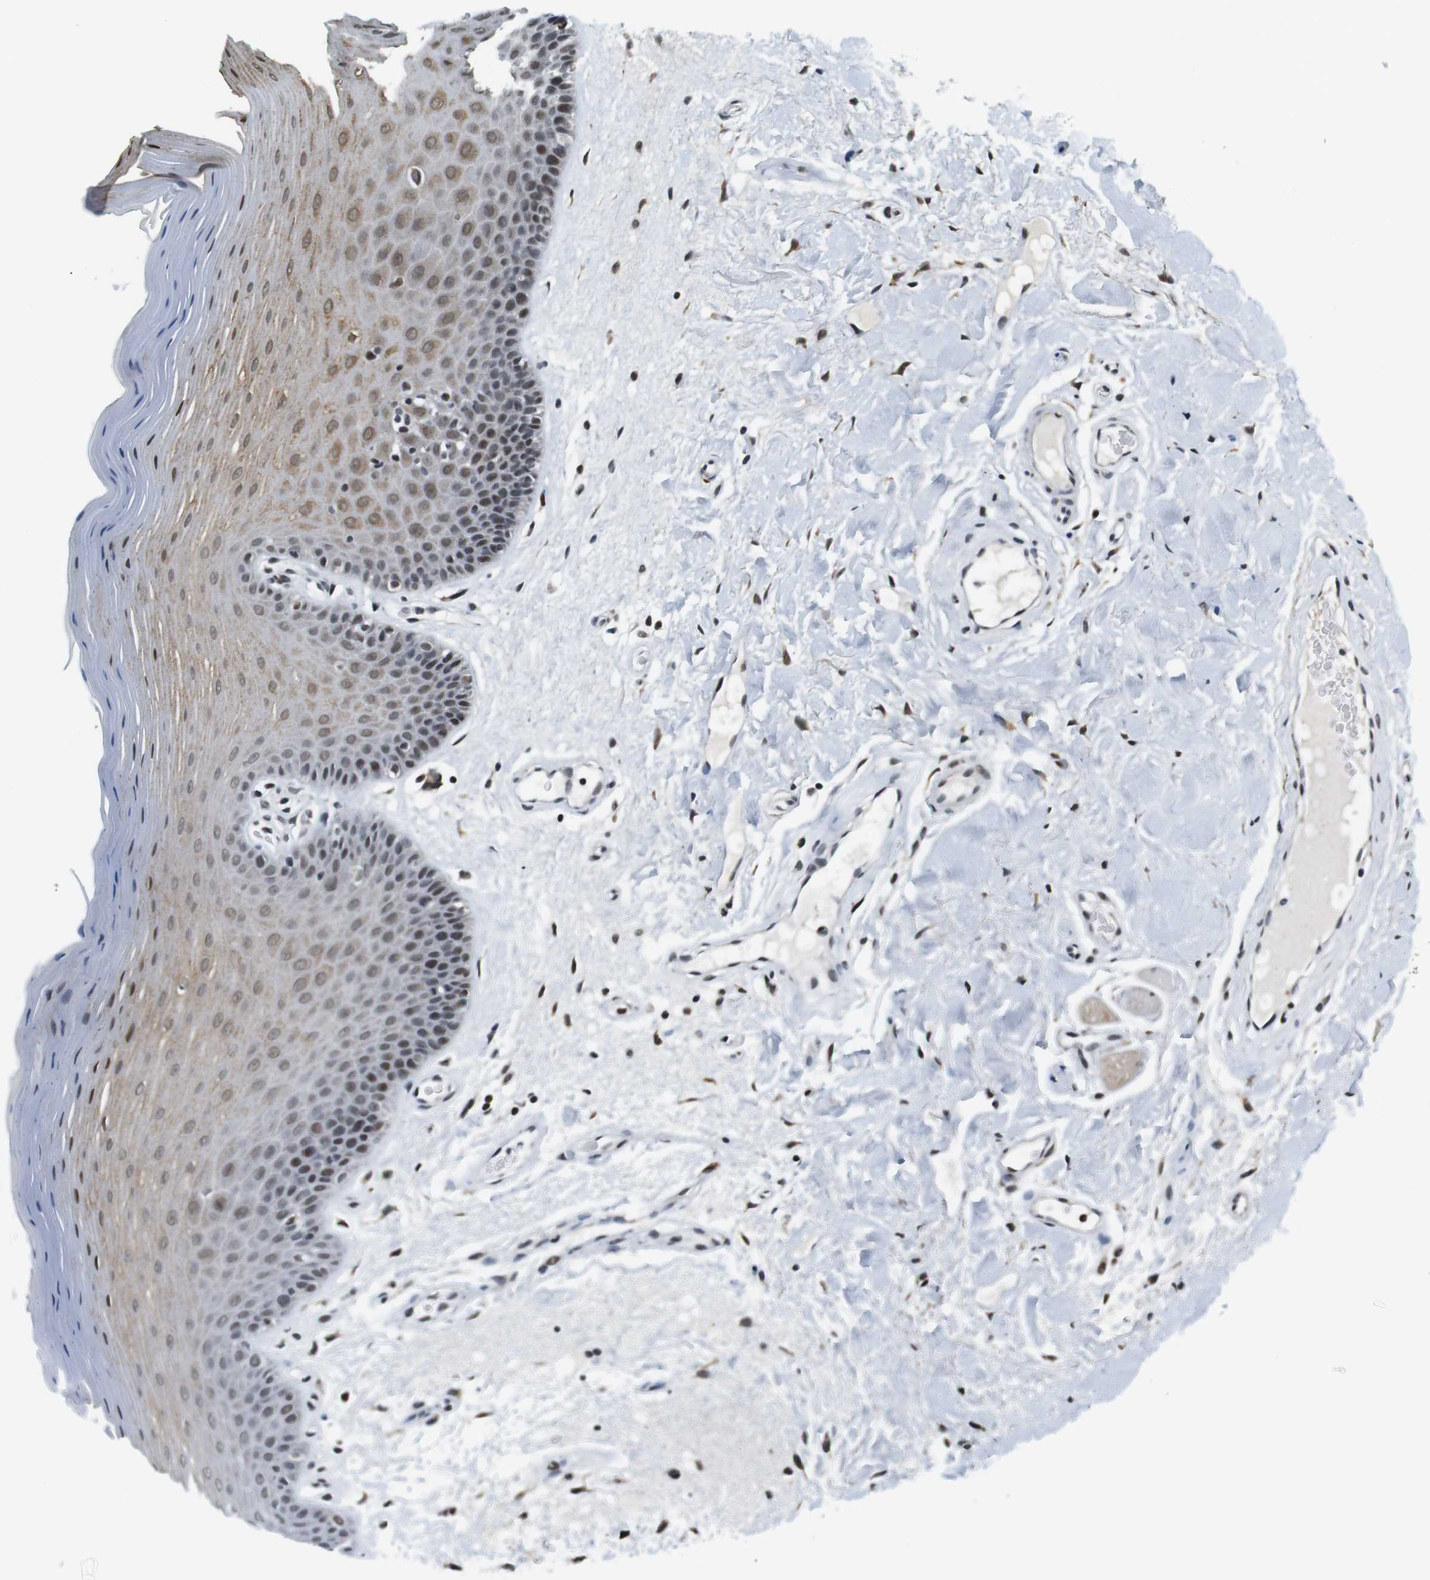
{"staining": {"intensity": "moderate", "quantity": "25%-75%", "location": "nuclear"}, "tissue": "oral mucosa", "cell_type": "Squamous epithelial cells", "image_type": "normal", "snomed": [{"axis": "morphology", "description": "Normal tissue, NOS"}, {"axis": "morphology", "description": "Squamous cell carcinoma, NOS"}, {"axis": "topography", "description": "Skeletal muscle"}, {"axis": "topography", "description": "Adipose tissue"}, {"axis": "topography", "description": "Vascular tissue"}, {"axis": "topography", "description": "Oral tissue"}, {"axis": "topography", "description": "Peripheral nerve tissue"}, {"axis": "topography", "description": "Head-Neck"}], "caption": "Oral mucosa stained with immunohistochemistry (IHC) exhibits moderate nuclear expression in approximately 25%-75% of squamous epithelial cells. Using DAB (3,3'-diaminobenzidine) (brown) and hematoxylin (blue) stains, captured at high magnification using brightfield microscopy.", "gene": "RNF38", "patient": {"sex": "male", "age": 71}}